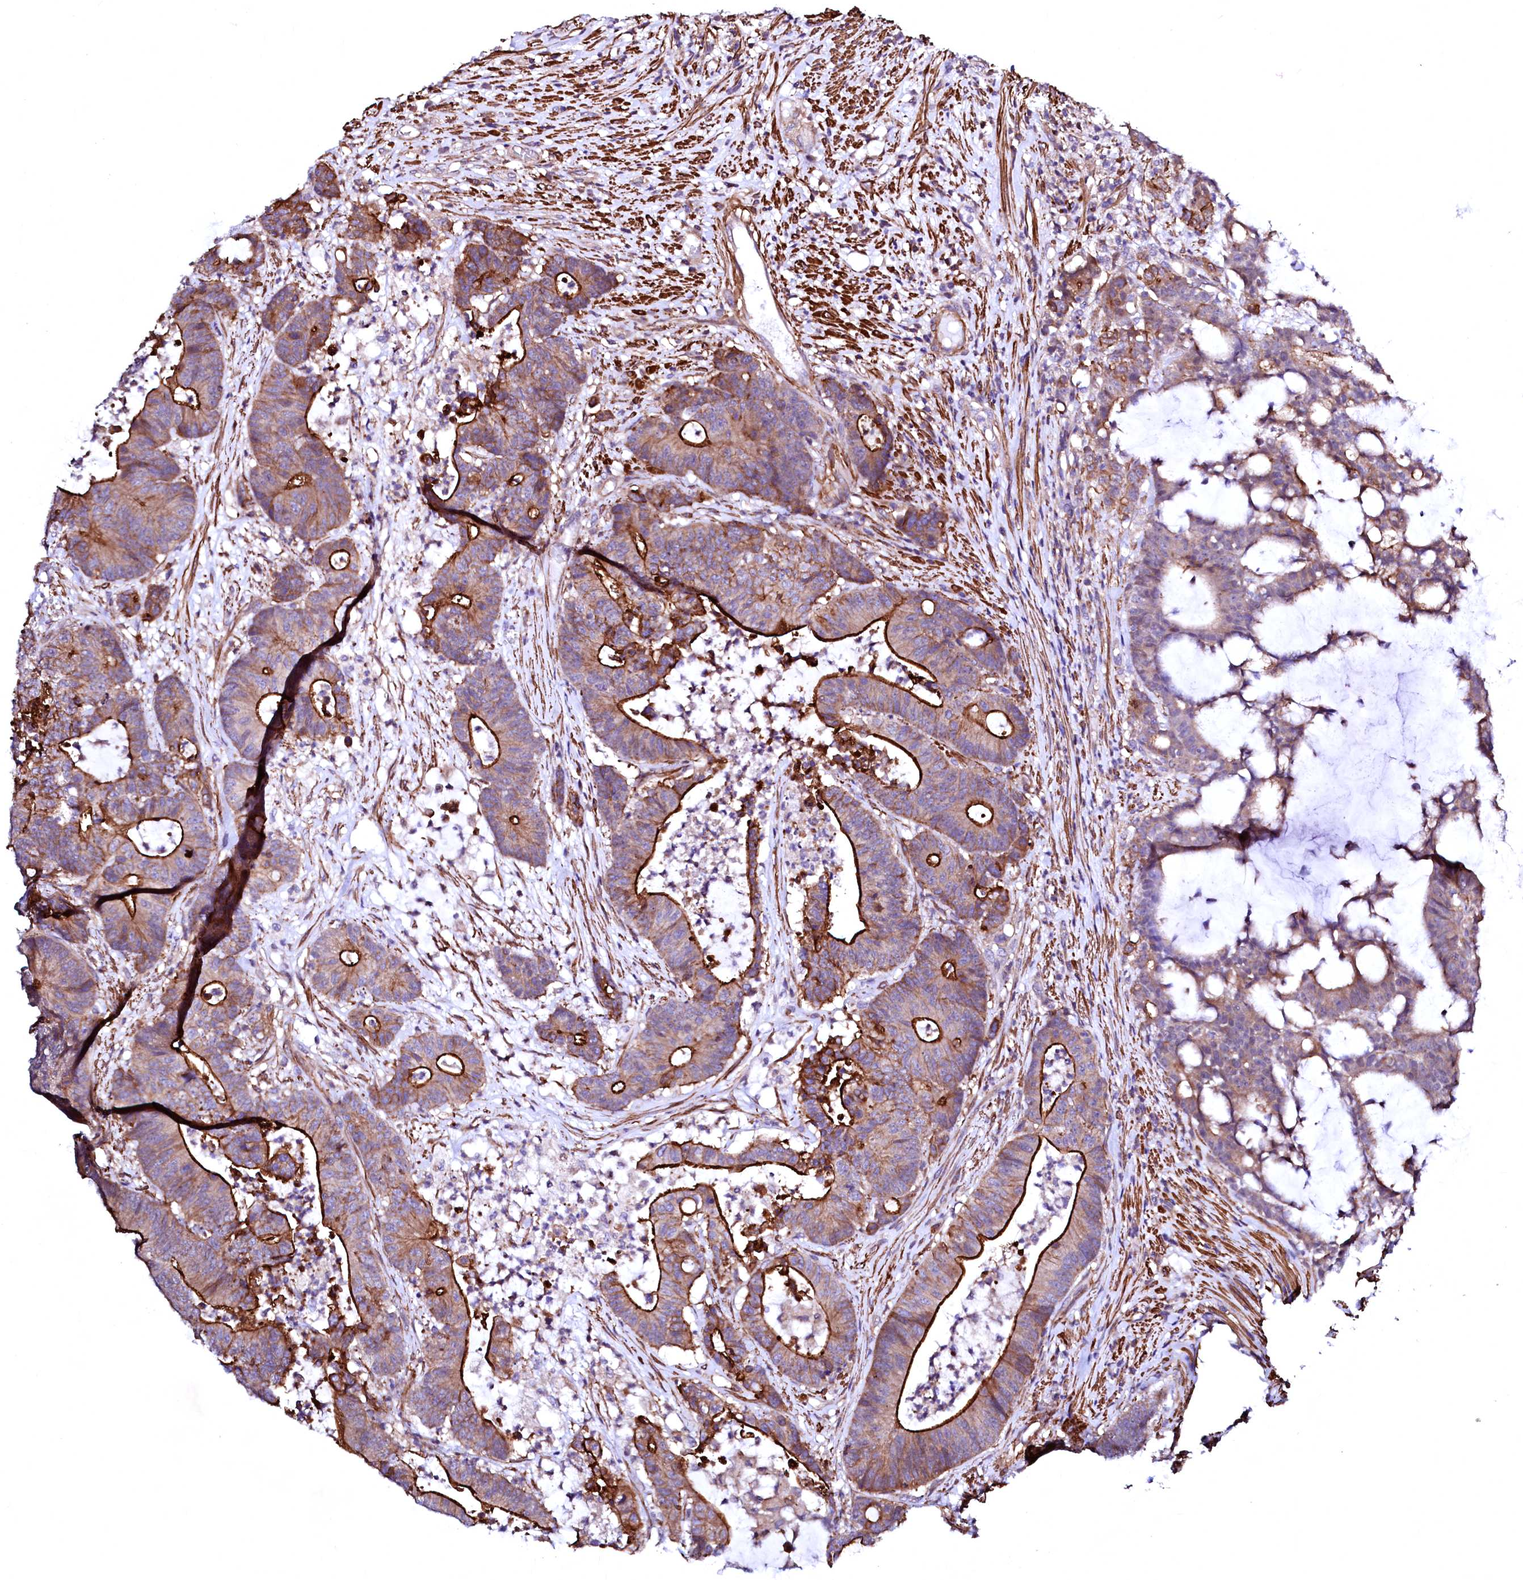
{"staining": {"intensity": "strong", "quantity": ">75%", "location": "cytoplasmic/membranous"}, "tissue": "colorectal cancer", "cell_type": "Tumor cells", "image_type": "cancer", "snomed": [{"axis": "morphology", "description": "Adenocarcinoma, NOS"}, {"axis": "topography", "description": "Colon"}], "caption": "Strong cytoplasmic/membranous staining for a protein is seen in about >75% of tumor cells of adenocarcinoma (colorectal) using immunohistochemistry.", "gene": "GPR176", "patient": {"sex": "female", "age": 84}}